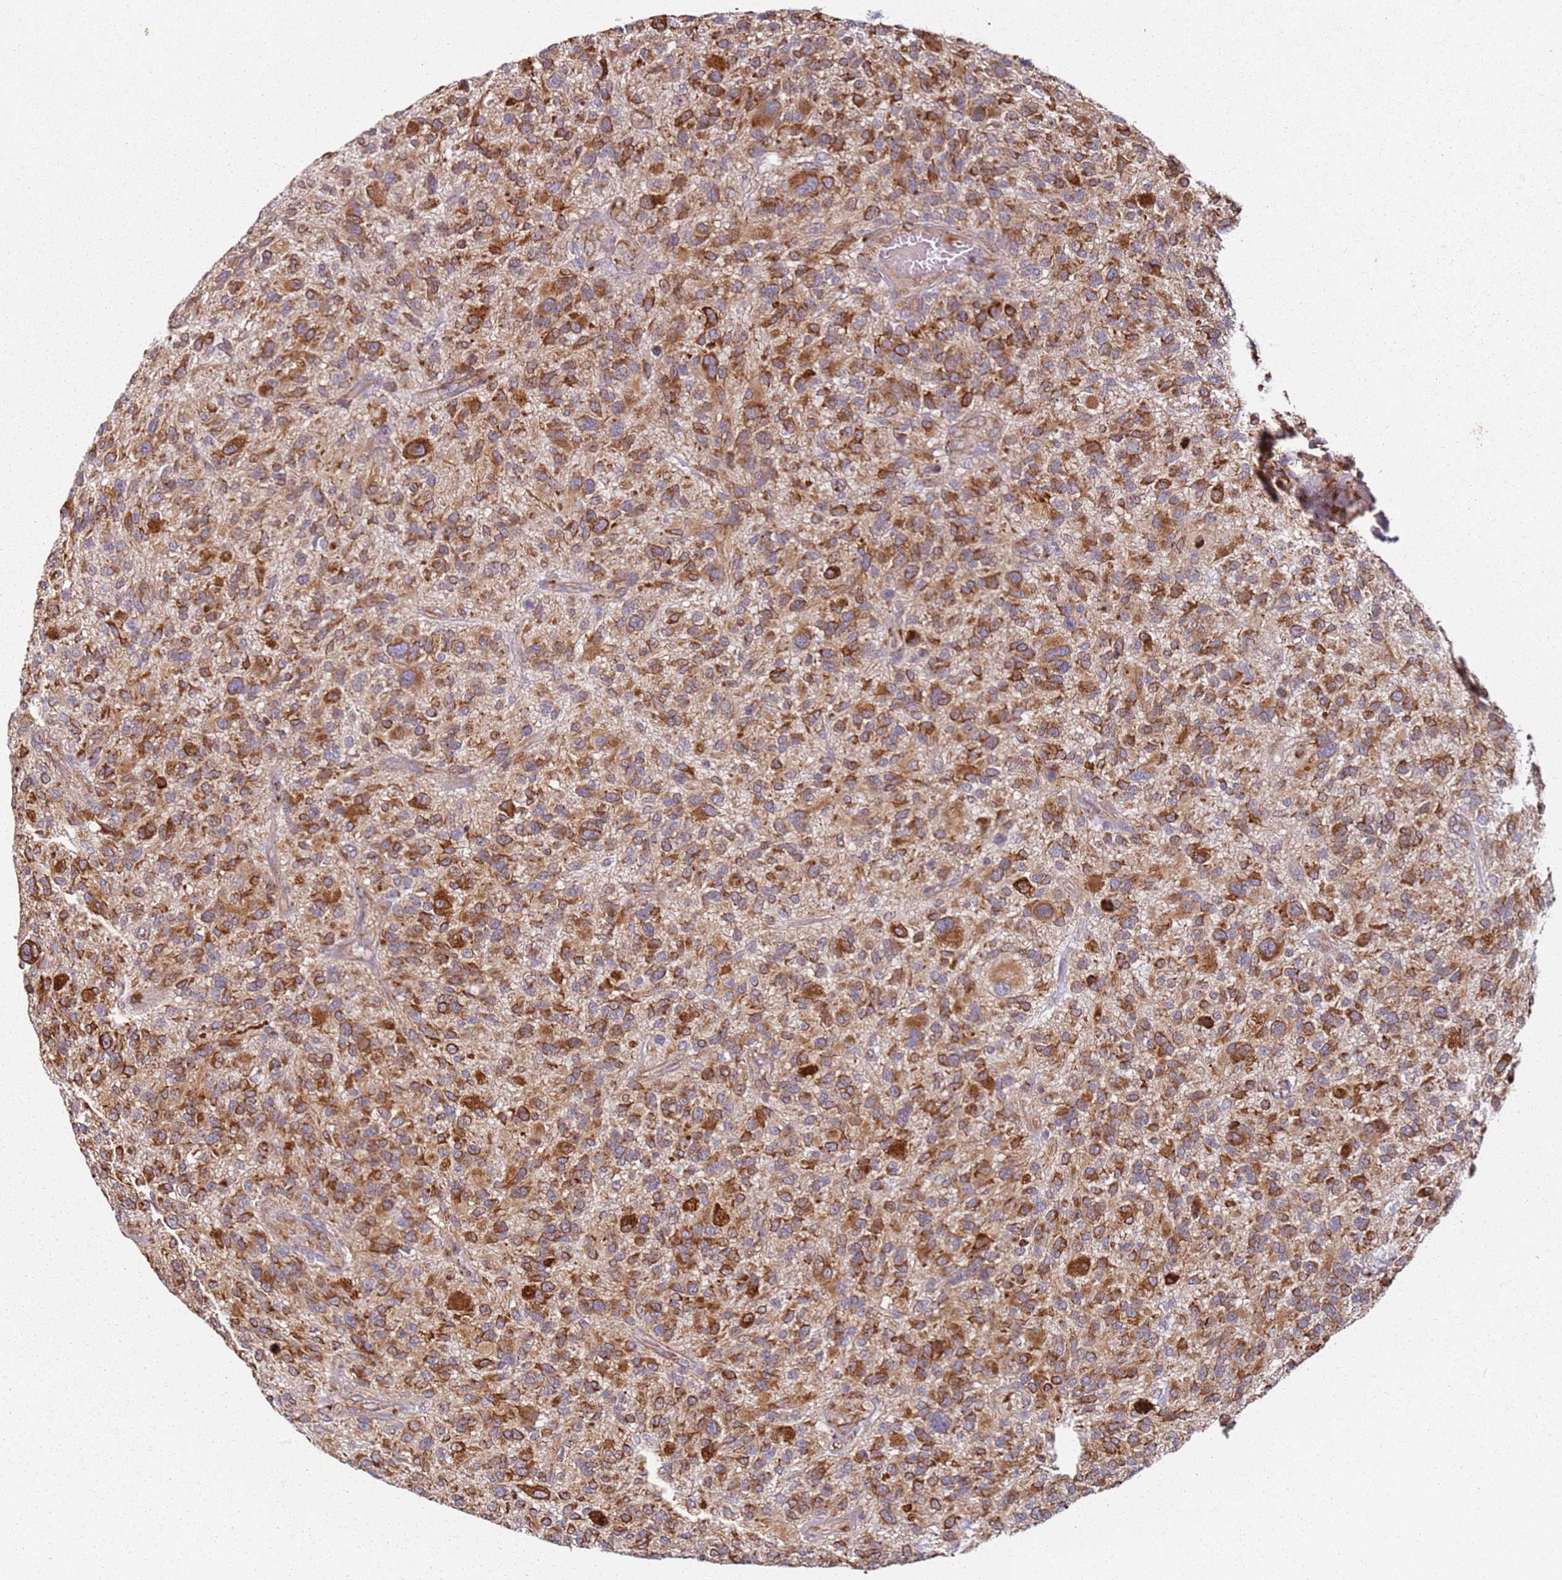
{"staining": {"intensity": "strong", "quantity": ">75%", "location": "cytoplasmic/membranous"}, "tissue": "glioma", "cell_type": "Tumor cells", "image_type": "cancer", "snomed": [{"axis": "morphology", "description": "Glioma, malignant, High grade"}, {"axis": "topography", "description": "Brain"}], "caption": "DAB immunohistochemical staining of glioma displays strong cytoplasmic/membranous protein expression in about >75% of tumor cells.", "gene": "ARFRP1", "patient": {"sex": "male", "age": 47}}